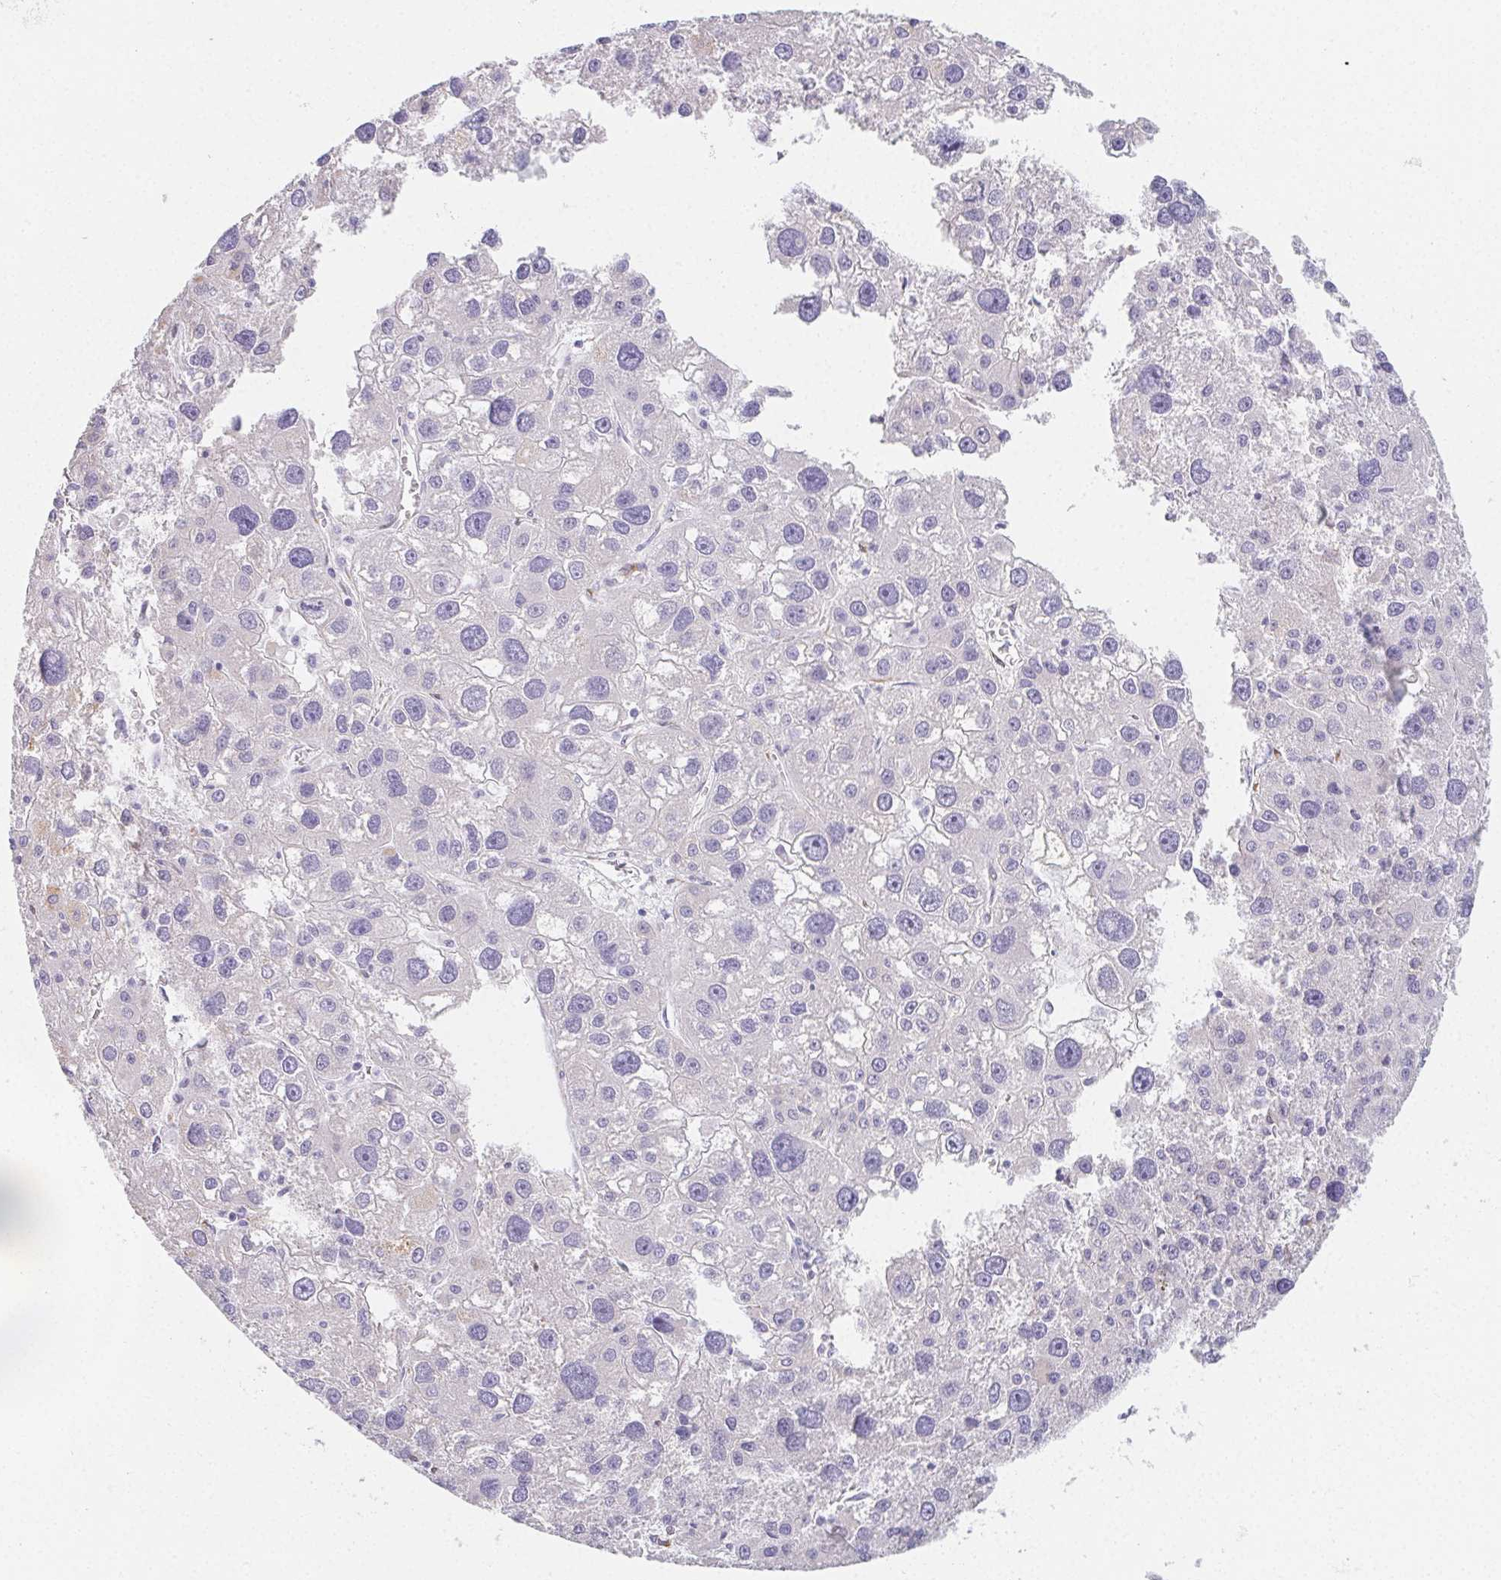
{"staining": {"intensity": "negative", "quantity": "none", "location": "none"}, "tissue": "liver cancer", "cell_type": "Tumor cells", "image_type": "cancer", "snomed": [{"axis": "morphology", "description": "Carcinoma, Hepatocellular, NOS"}, {"axis": "topography", "description": "Liver"}], "caption": "Hepatocellular carcinoma (liver) was stained to show a protein in brown. There is no significant positivity in tumor cells. Nuclei are stained in blue.", "gene": "HRC", "patient": {"sex": "male", "age": 73}}